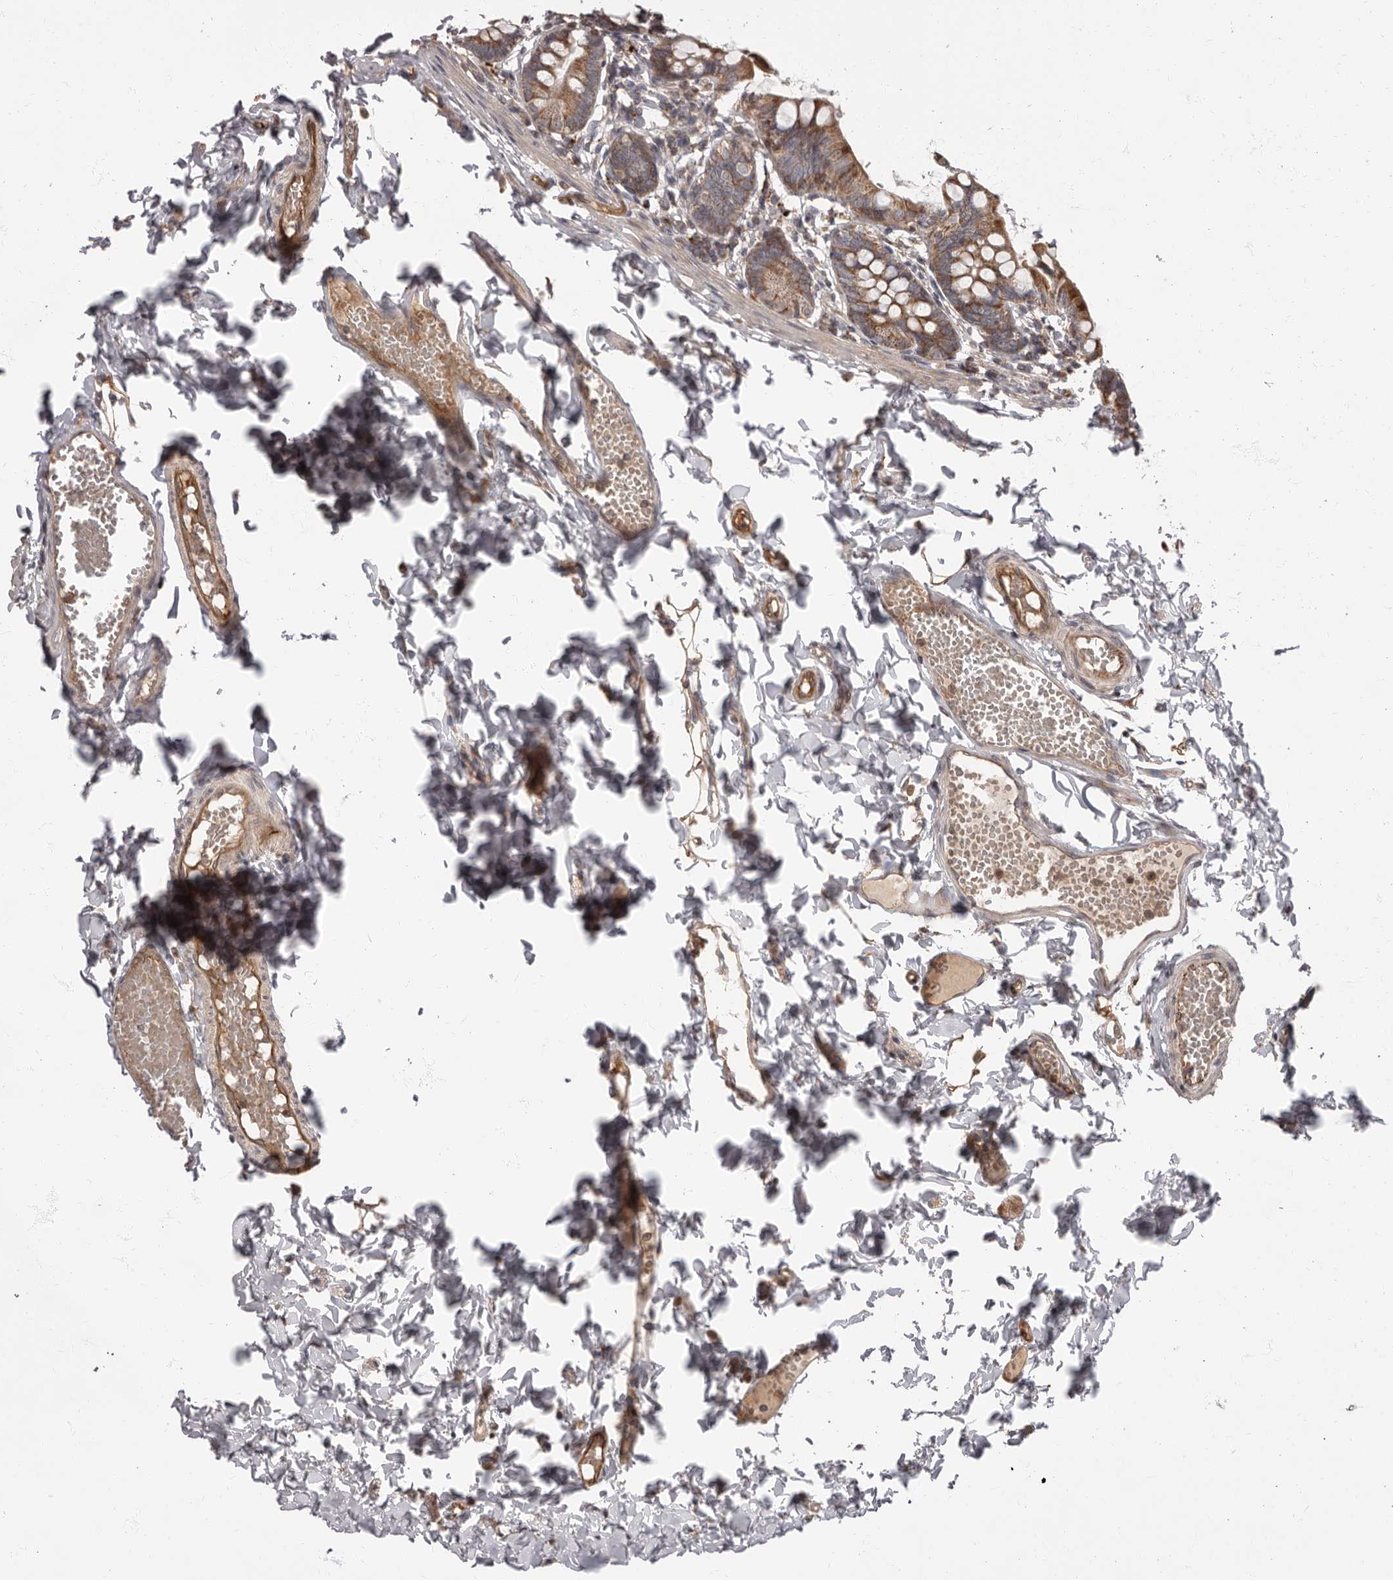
{"staining": {"intensity": "moderate", "quantity": ">75%", "location": "cytoplasmic/membranous"}, "tissue": "small intestine", "cell_type": "Glandular cells", "image_type": "normal", "snomed": [{"axis": "morphology", "description": "Normal tissue, NOS"}, {"axis": "topography", "description": "Small intestine"}], "caption": "This micrograph reveals IHC staining of unremarkable human small intestine, with medium moderate cytoplasmic/membranous positivity in about >75% of glandular cells.", "gene": "ADCY2", "patient": {"sex": "male", "age": 7}}